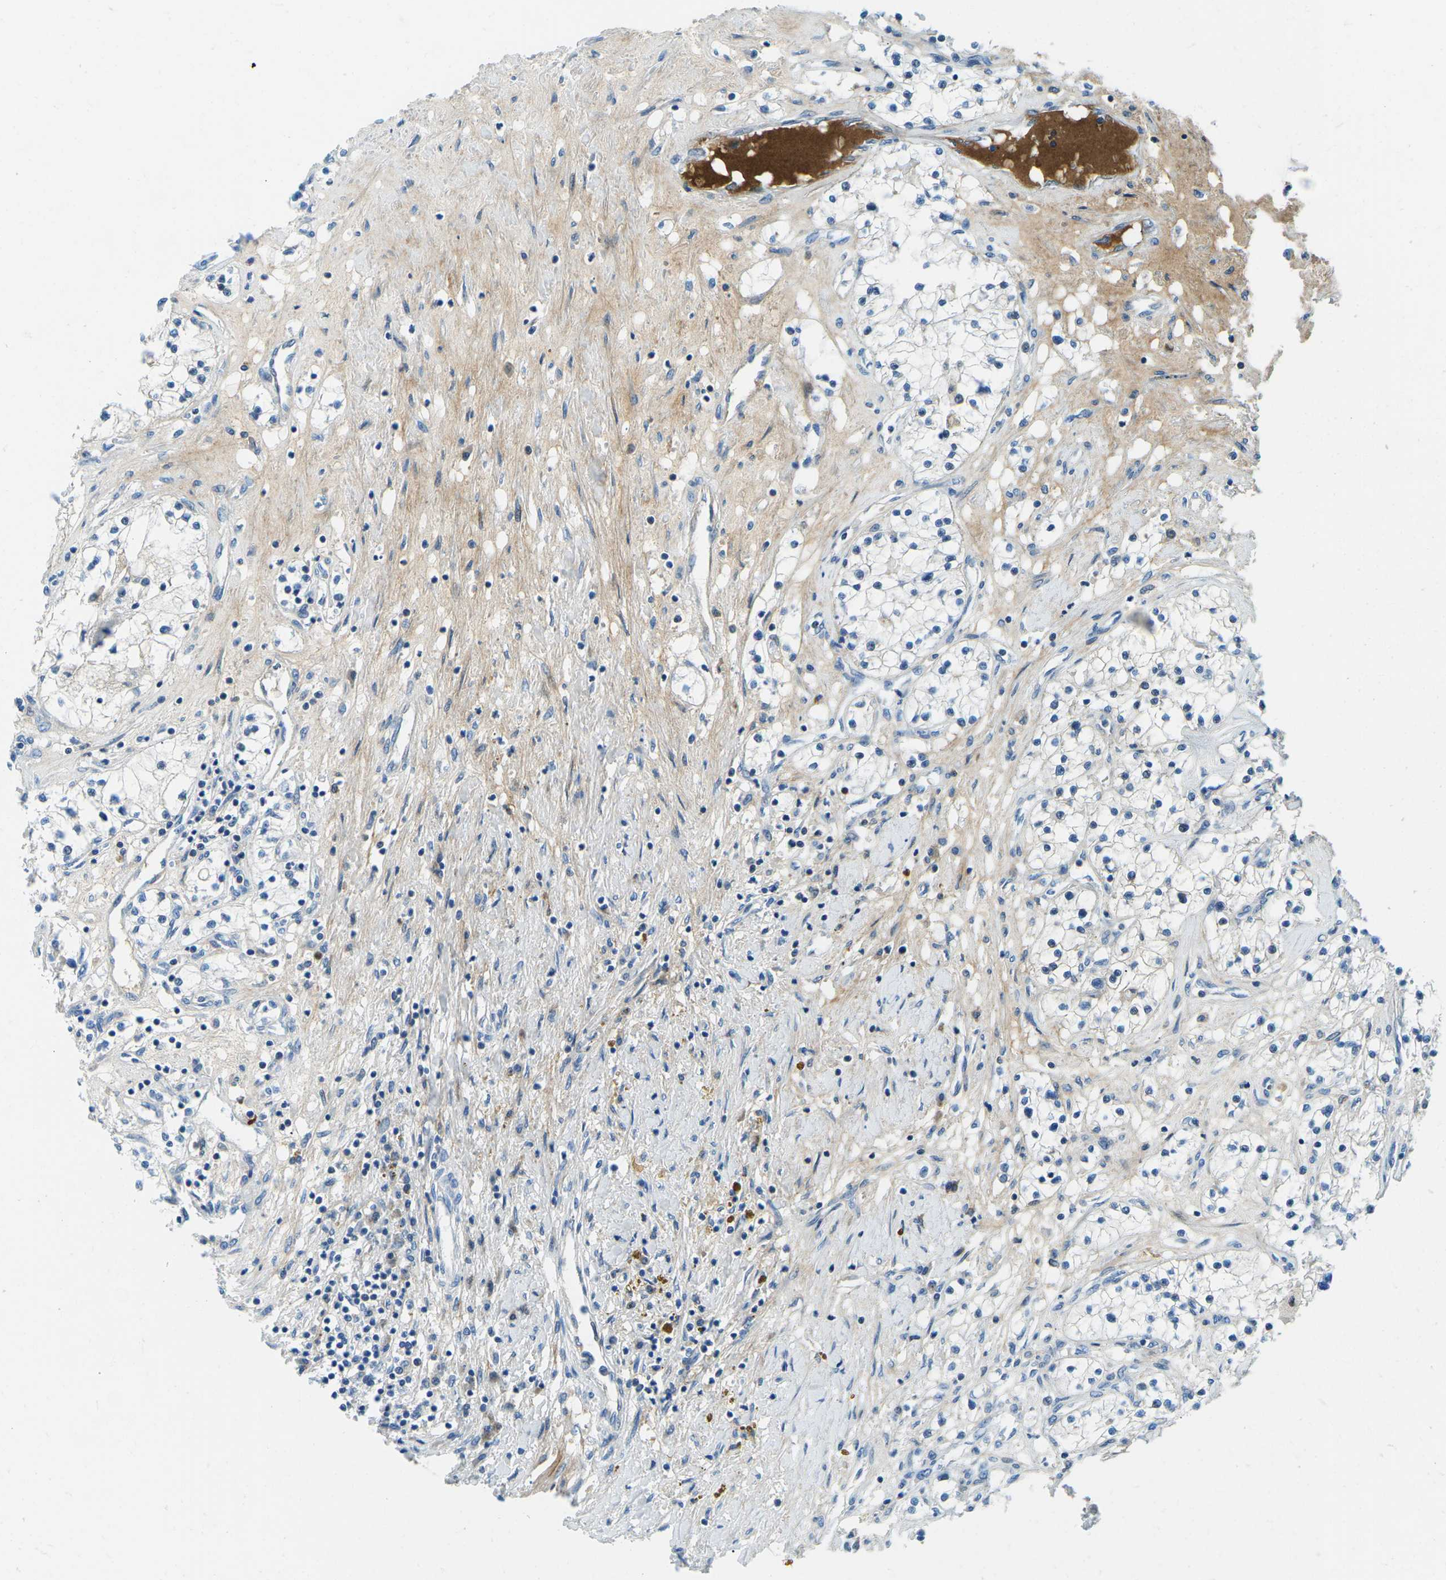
{"staining": {"intensity": "negative", "quantity": "none", "location": "none"}, "tissue": "renal cancer", "cell_type": "Tumor cells", "image_type": "cancer", "snomed": [{"axis": "morphology", "description": "Adenocarcinoma, NOS"}, {"axis": "topography", "description": "Kidney"}], "caption": "Immunohistochemistry micrograph of neoplastic tissue: human renal adenocarcinoma stained with DAB (3,3'-diaminobenzidine) shows no significant protein staining in tumor cells.", "gene": "CFB", "patient": {"sex": "male", "age": 68}}